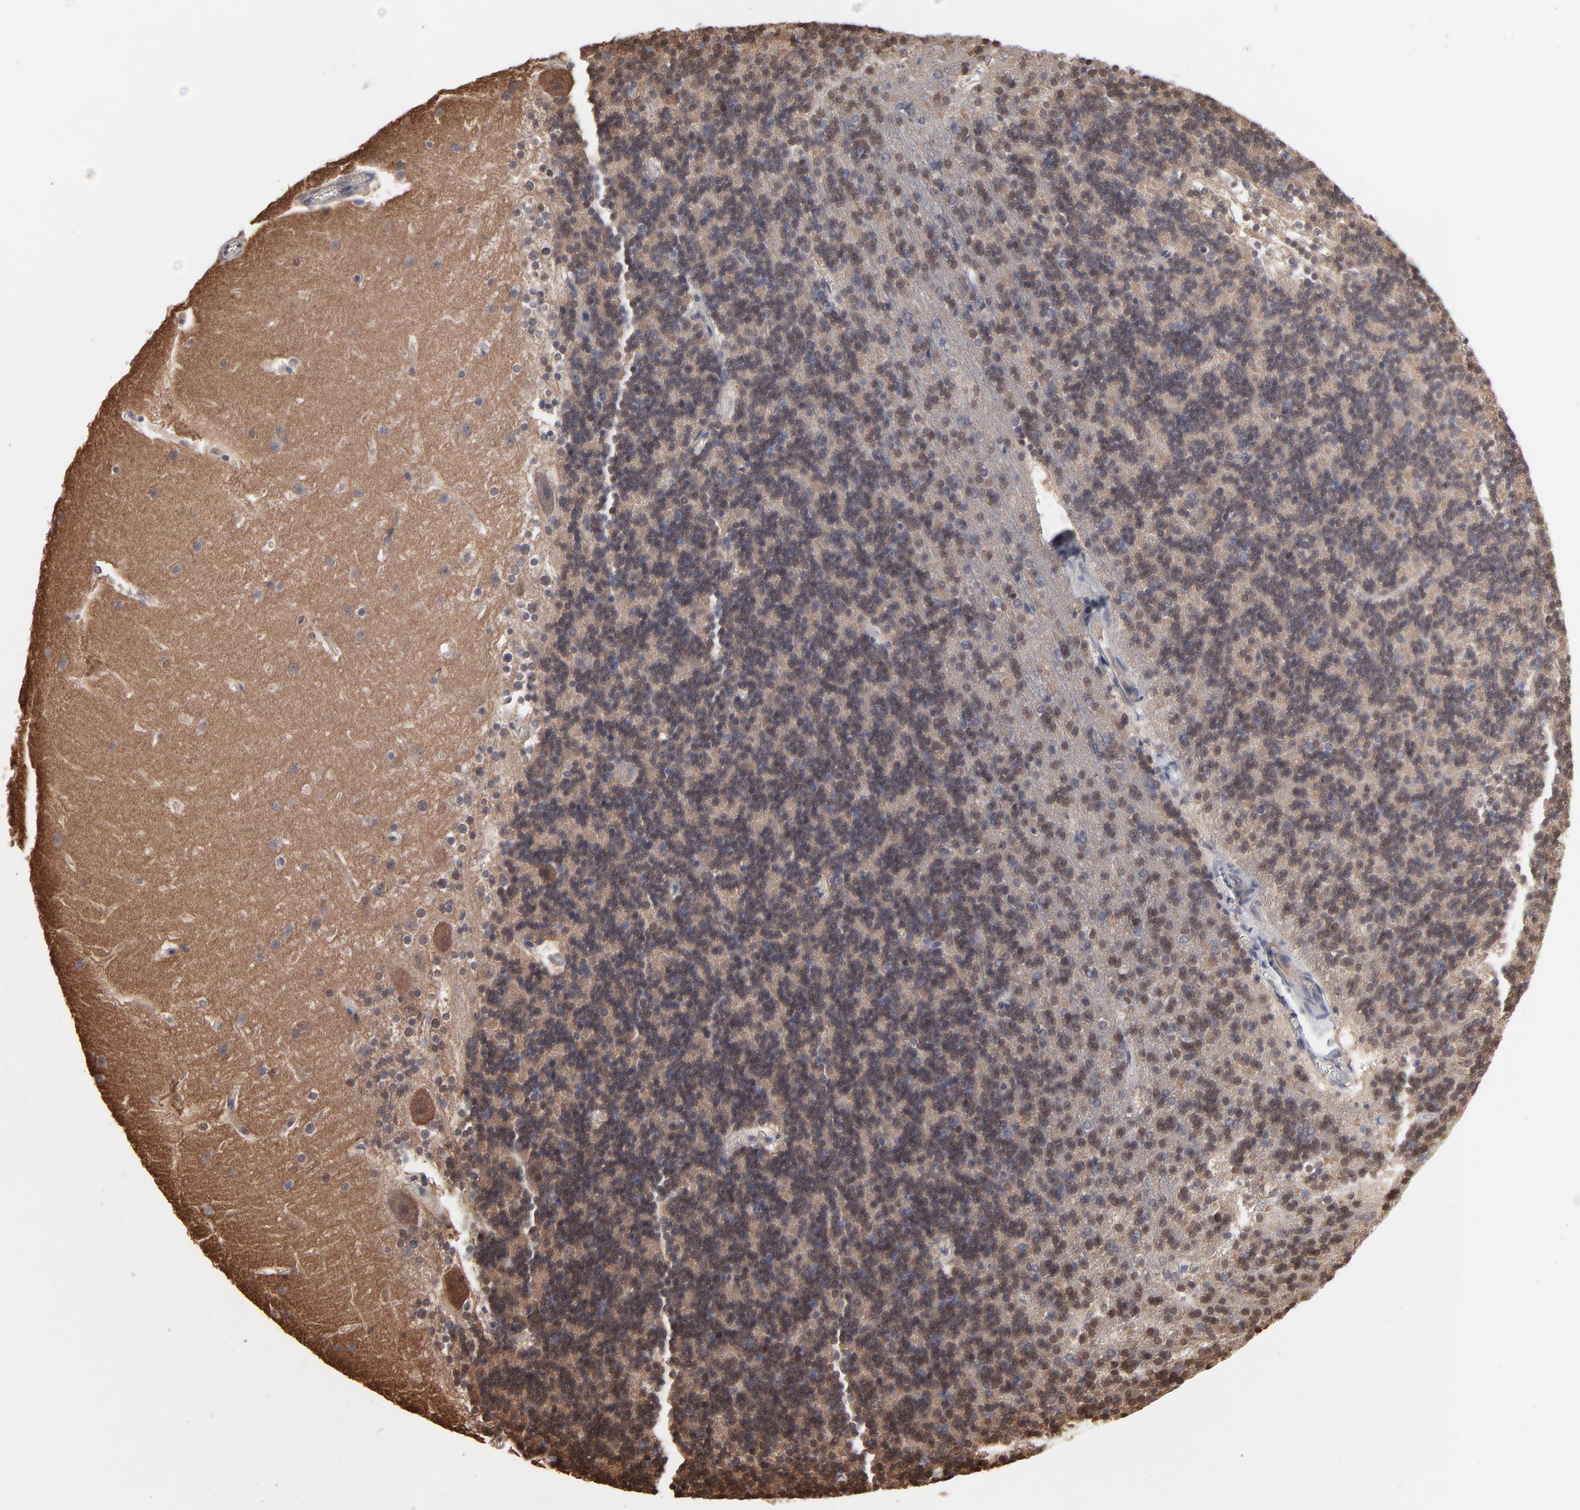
{"staining": {"intensity": "weak", "quantity": ">75%", "location": "cytoplasmic/membranous"}, "tissue": "cerebellum", "cell_type": "Cells in granular layer", "image_type": "normal", "snomed": [{"axis": "morphology", "description": "Normal tissue, NOS"}, {"axis": "topography", "description": "Cerebellum"}], "caption": "Benign cerebellum was stained to show a protein in brown. There is low levels of weak cytoplasmic/membranous positivity in approximately >75% of cells in granular layer.", "gene": "MAP2K1", "patient": {"sex": "female", "age": 19}}